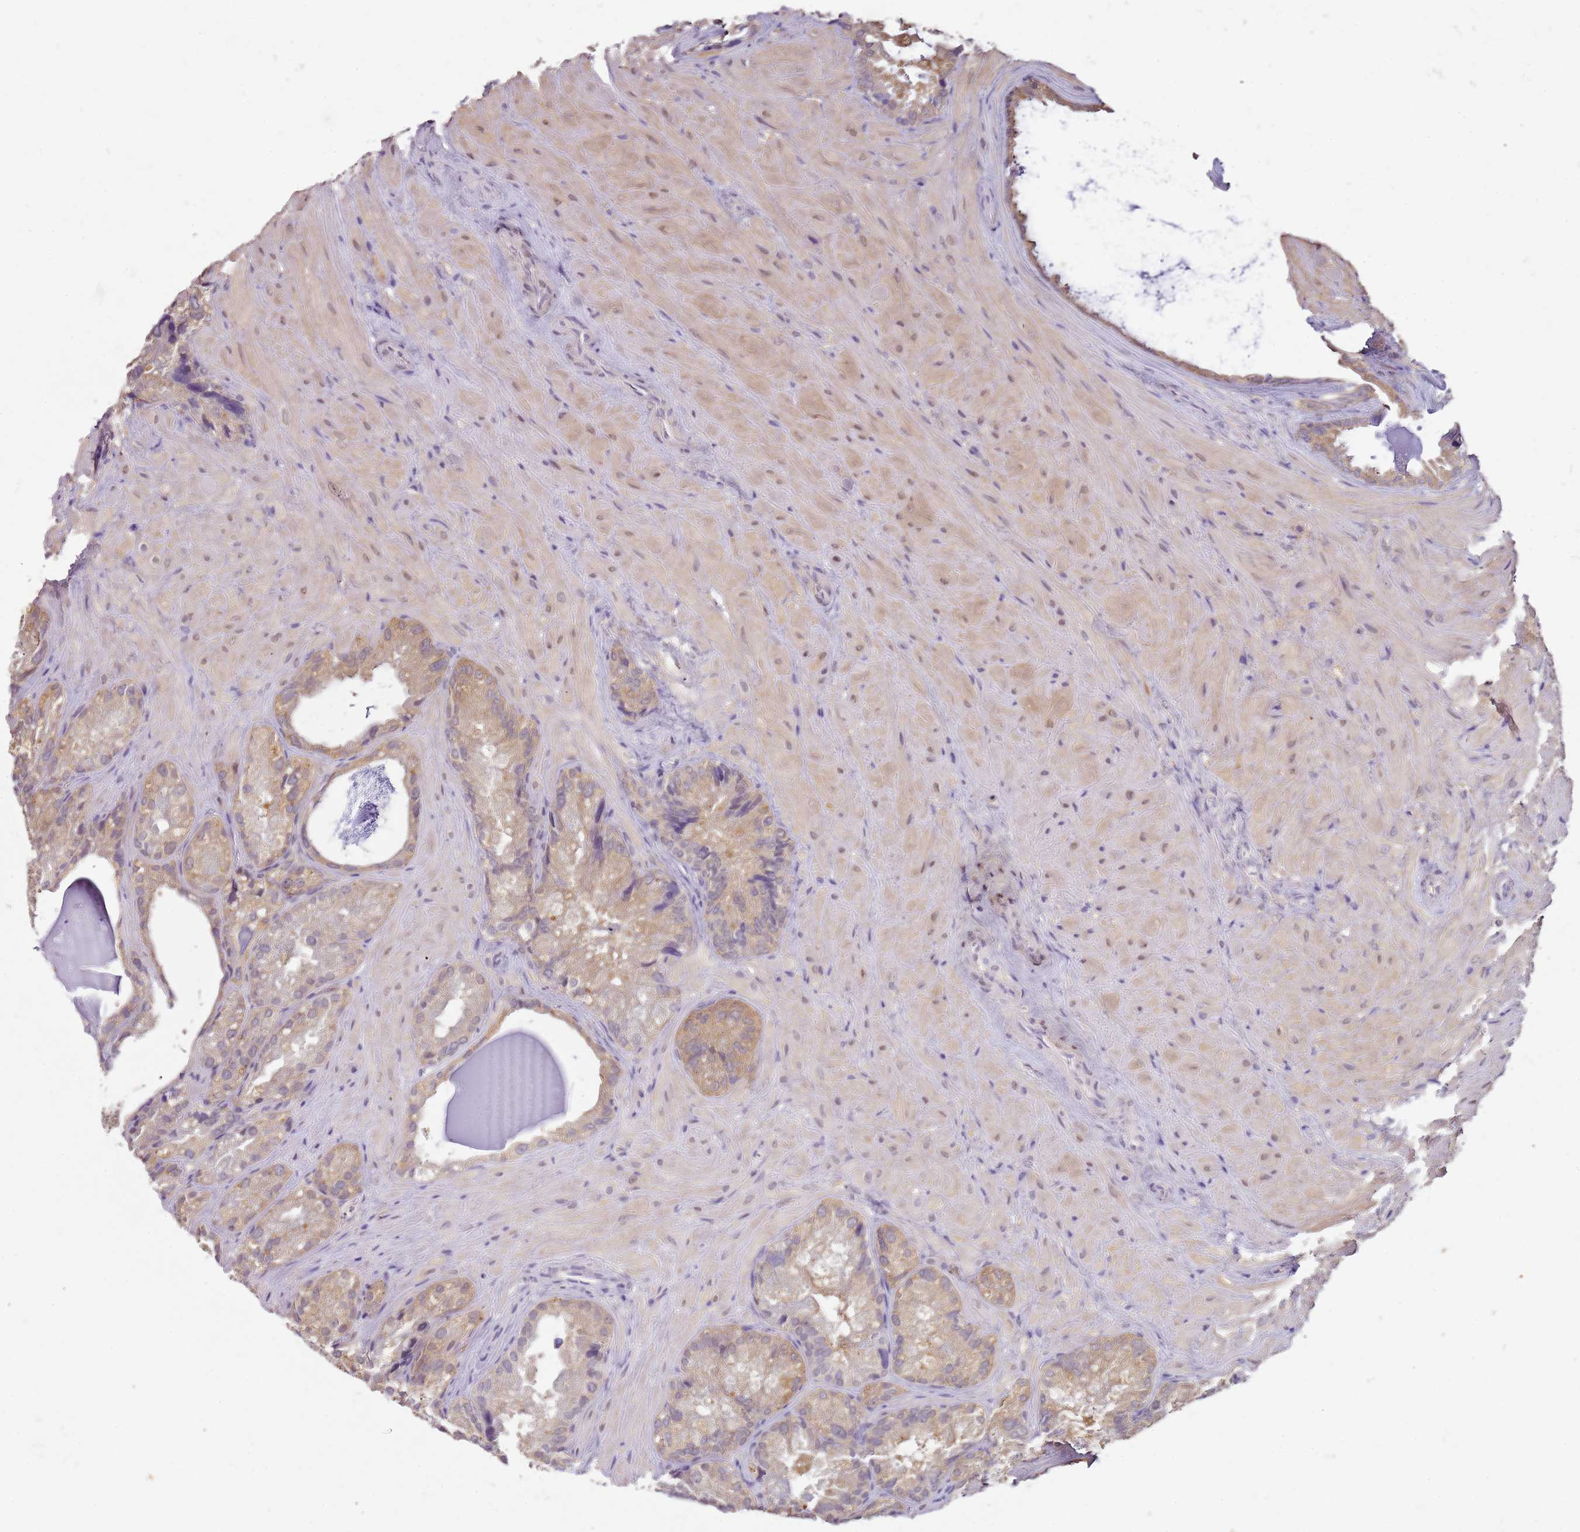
{"staining": {"intensity": "weak", "quantity": "25%-75%", "location": "cytoplasmic/membranous"}, "tissue": "seminal vesicle", "cell_type": "Glandular cells", "image_type": "normal", "snomed": [{"axis": "morphology", "description": "Normal tissue, NOS"}, {"axis": "topography", "description": "Seminal veicle"}], "caption": "IHC of benign human seminal vesicle shows low levels of weak cytoplasmic/membranous expression in approximately 25%-75% of glandular cells. Nuclei are stained in blue.", "gene": "MDH1", "patient": {"sex": "male", "age": 62}}